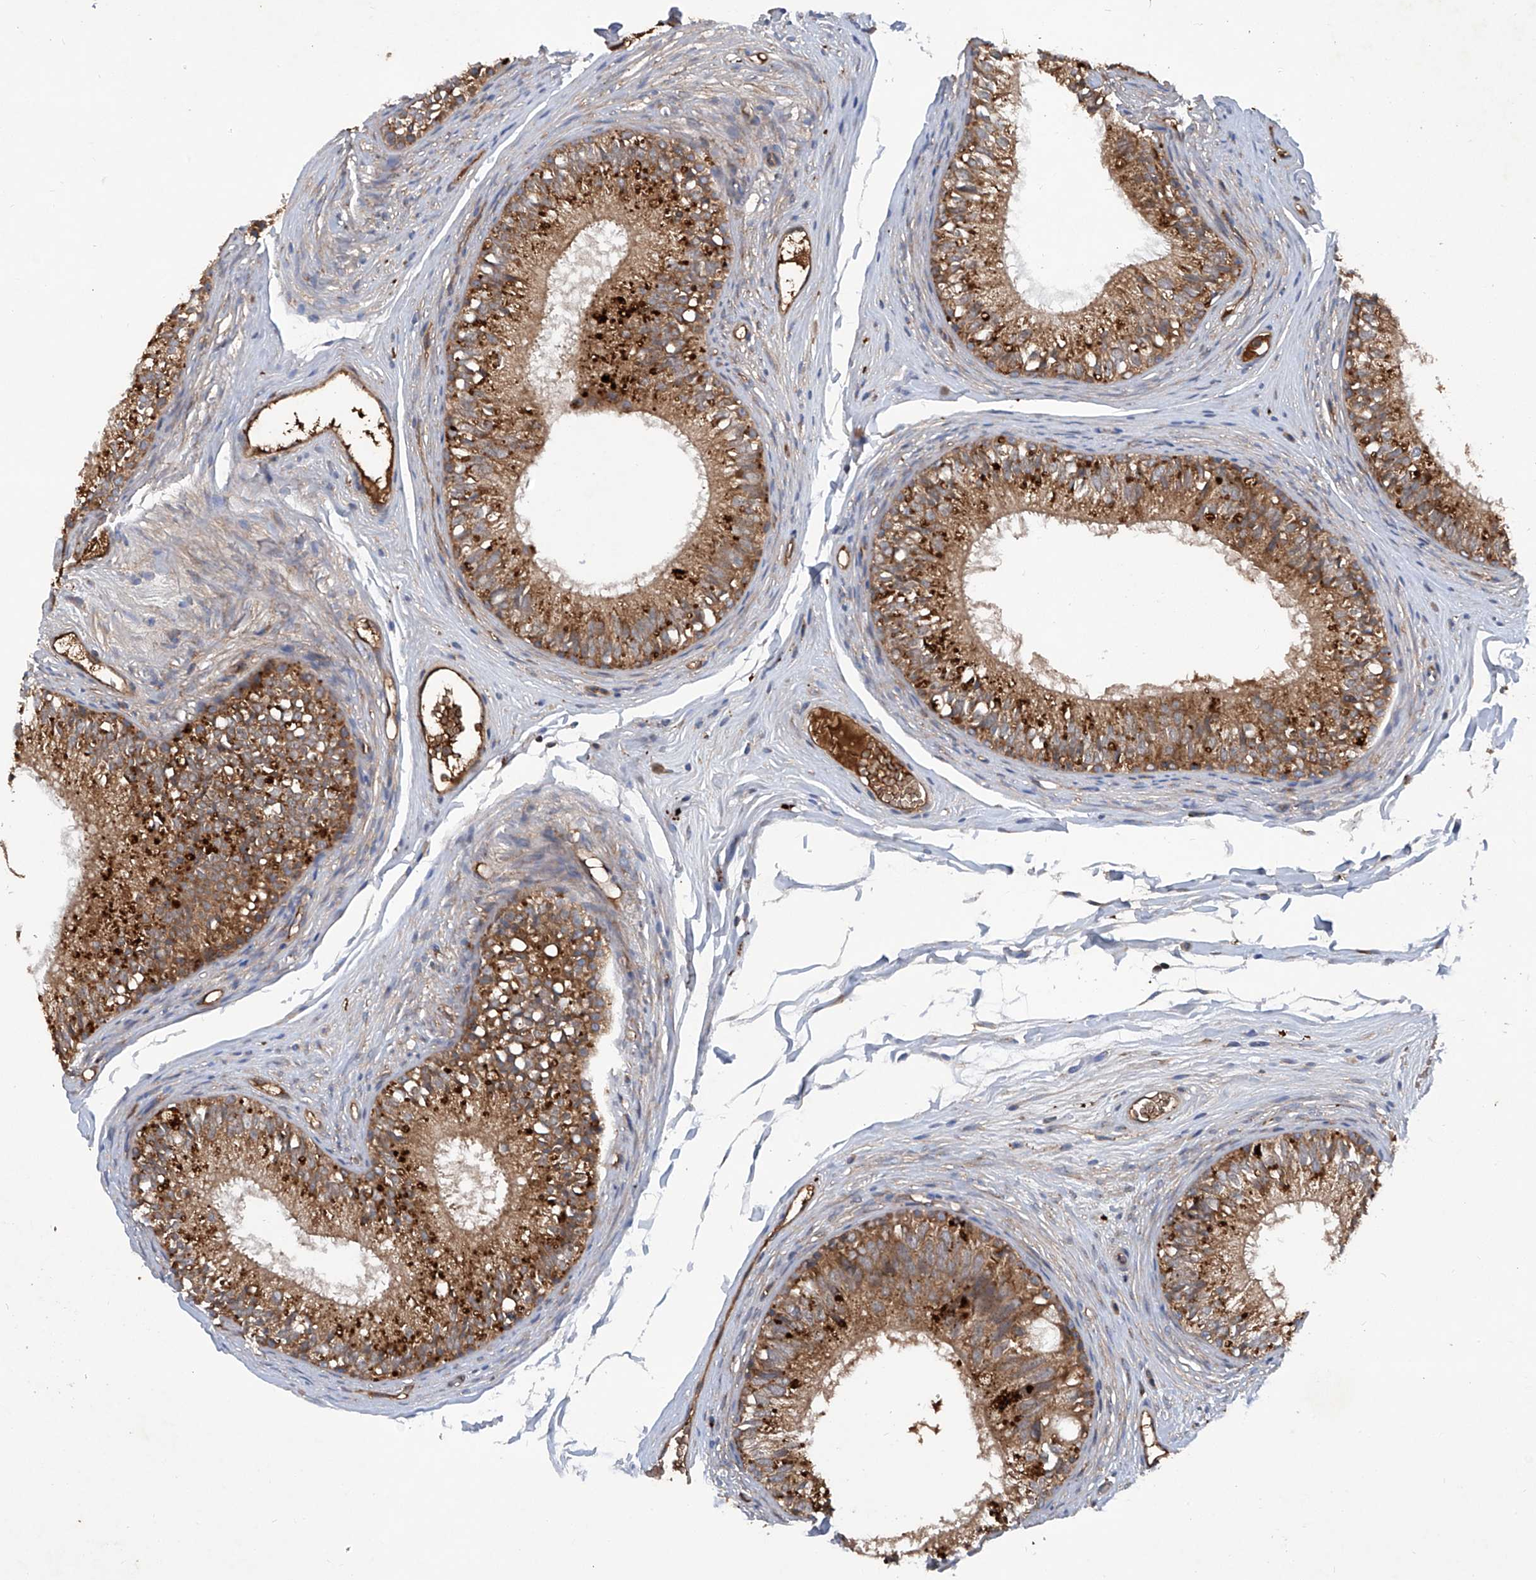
{"staining": {"intensity": "strong", "quantity": ">75%", "location": "cytoplasmic/membranous"}, "tissue": "epididymis", "cell_type": "Glandular cells", "image_type": "normal", "snomed": [{"axis": "morphology", "description": "Normal tissue, NOS"}, {"axis": "morphology", "description": "Seminoma in situ"}, {"axis": "topography", "description": "Testis"}, {"axis": "topography", "description": "Epididymis"}], "caption": "Strong cytoplasmic/membranous positivity for a protein is identified in approximately >75% of glandular cells of normal epididymis using IHC.", "gene": "ASCC3", "patient": {"sex": "male", "age": 28}}